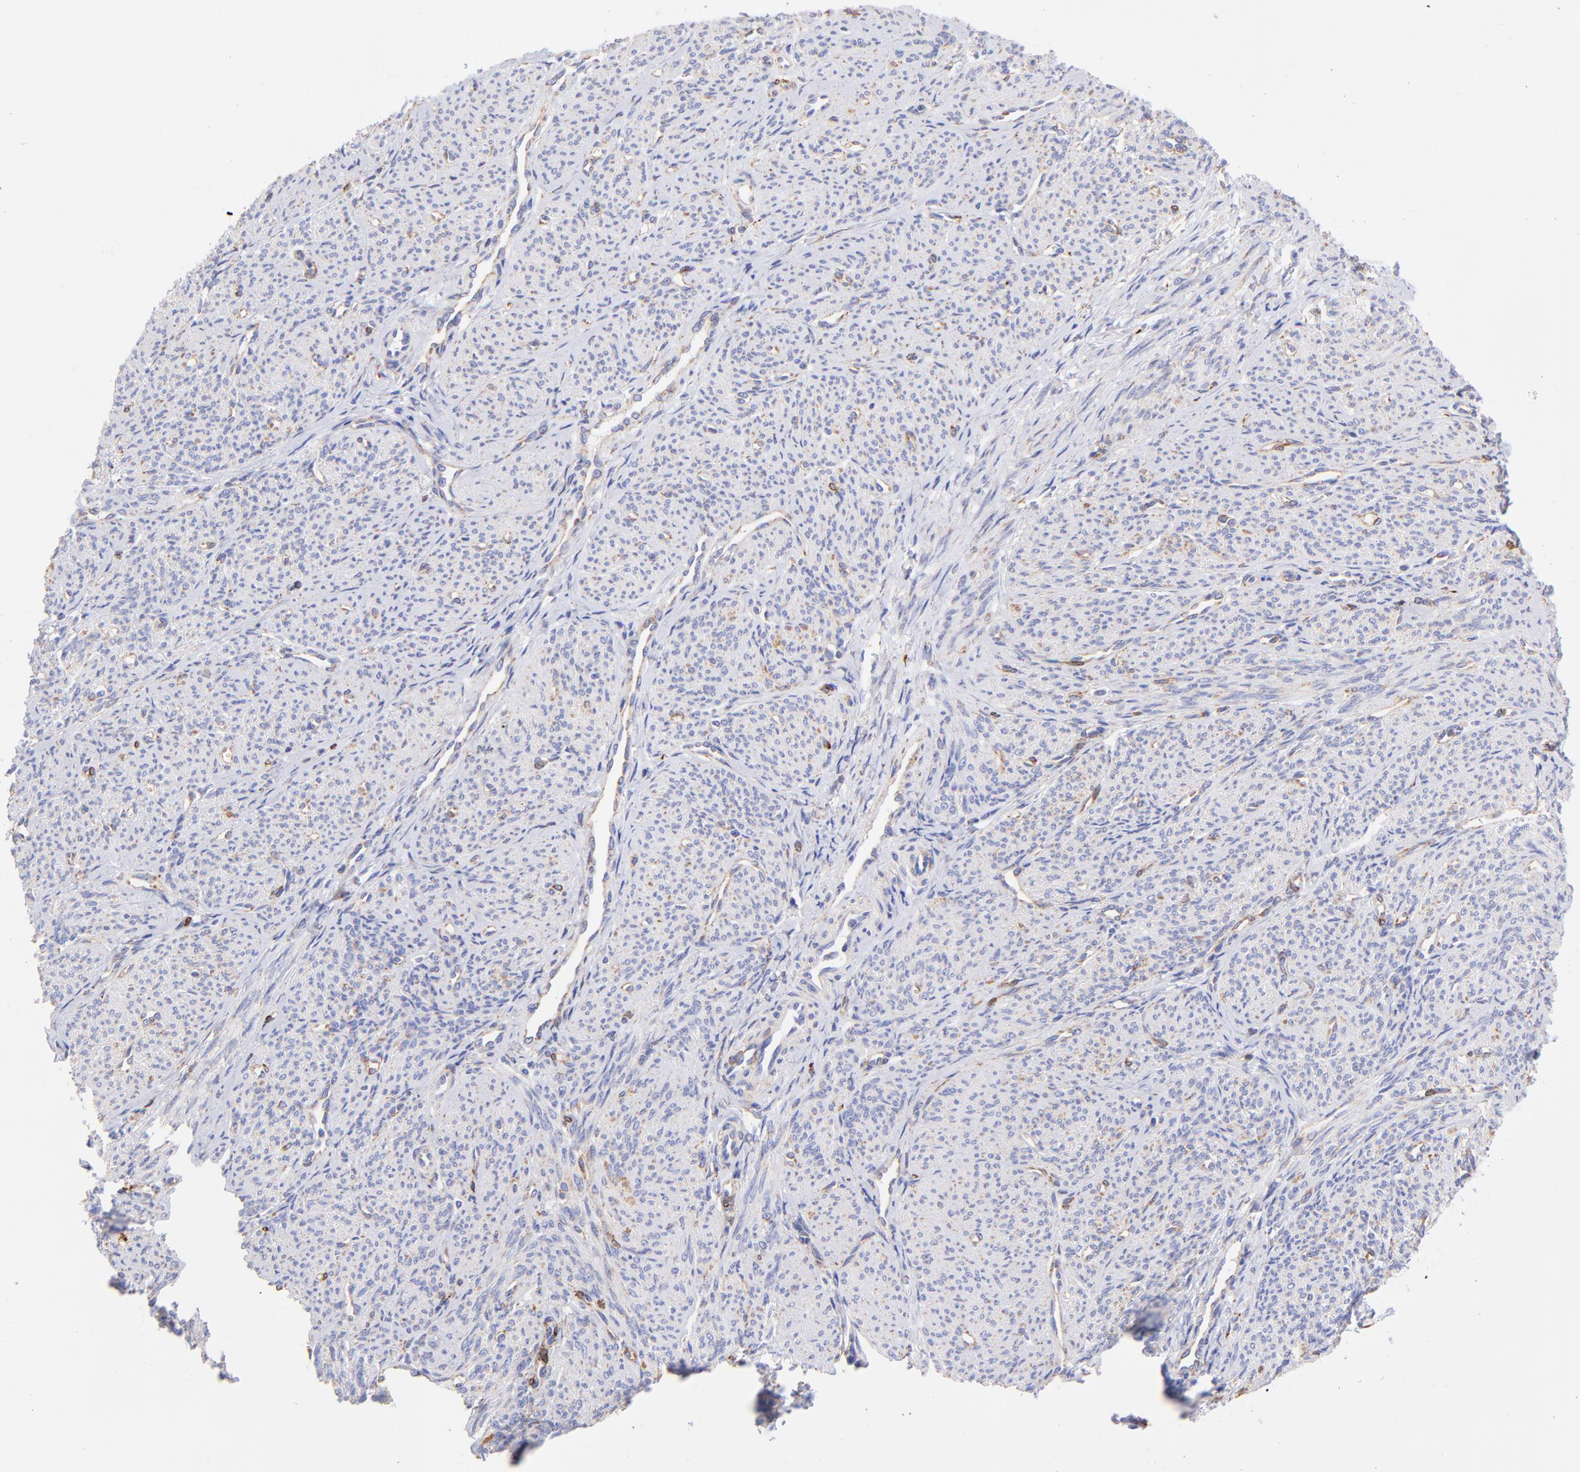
{"staining": {"intensity": "moderate", "quantity": "25%-75%", "location": "cytoplasmic/membranous"}, "tissue": "smooth muscle", "cell_type": "Smooth muscle cells", "image_type": "normal", "snomed": [{"axis": "morphology", "description": "Normal tissue, NOS"}, {"axis": "topography", "description": "Smooth muscle"}], "caption": "A brown stain highlights moderate cytoplasmic/membranous expression of a protein in smooth muscle cells of benign human smooth muscle. (Stains: DAB (3,3'-diaminobenzidine) in brown, nuclei in blue, Microscopy: brightfield microscopy at high magnification).", "gene": "SPARC", "patient": {"sex": "female", "age": 65}}